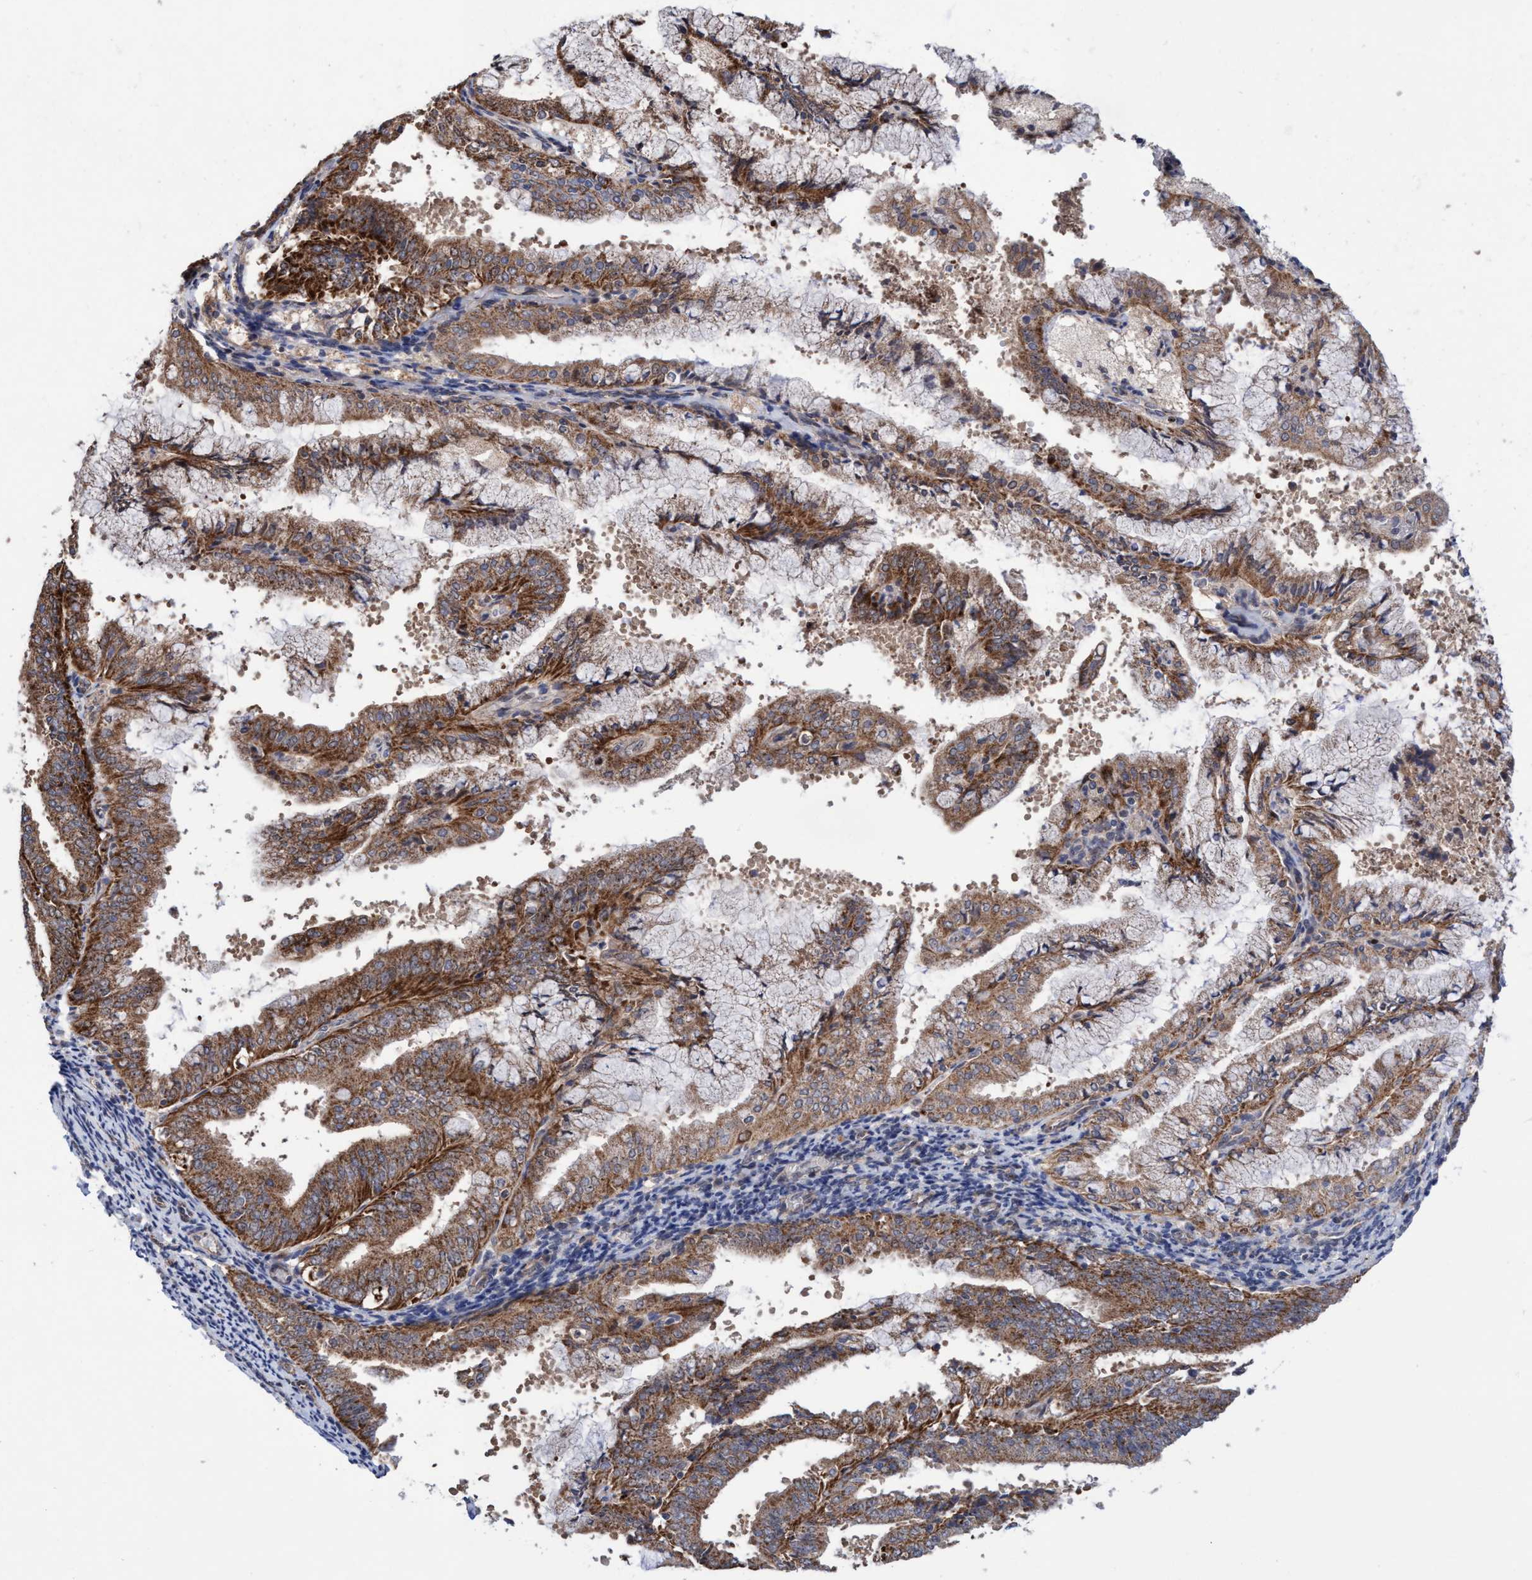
{"staining": {"intensity": "moderate", "quantity": ">75%", "location": "cytoplasmic/membranous"}, "tissue": "endometrial cancer", "cell_type": "Tumor cells", "image_type": "cancer", "snomed": [{"axis": "morphology", "description": "Adenocarcinoma, NOS"}, {"axis": "topography", "description": "Endometrium"}], "caption": "Human endometrial adenocarcinoma stained with a brown dye exhibits moderate cytoplasmic/membranous positive expression in about >75% of tumor cells.", "gene": "P2RY14", "patient": {"sex": "female", "age": 63}}